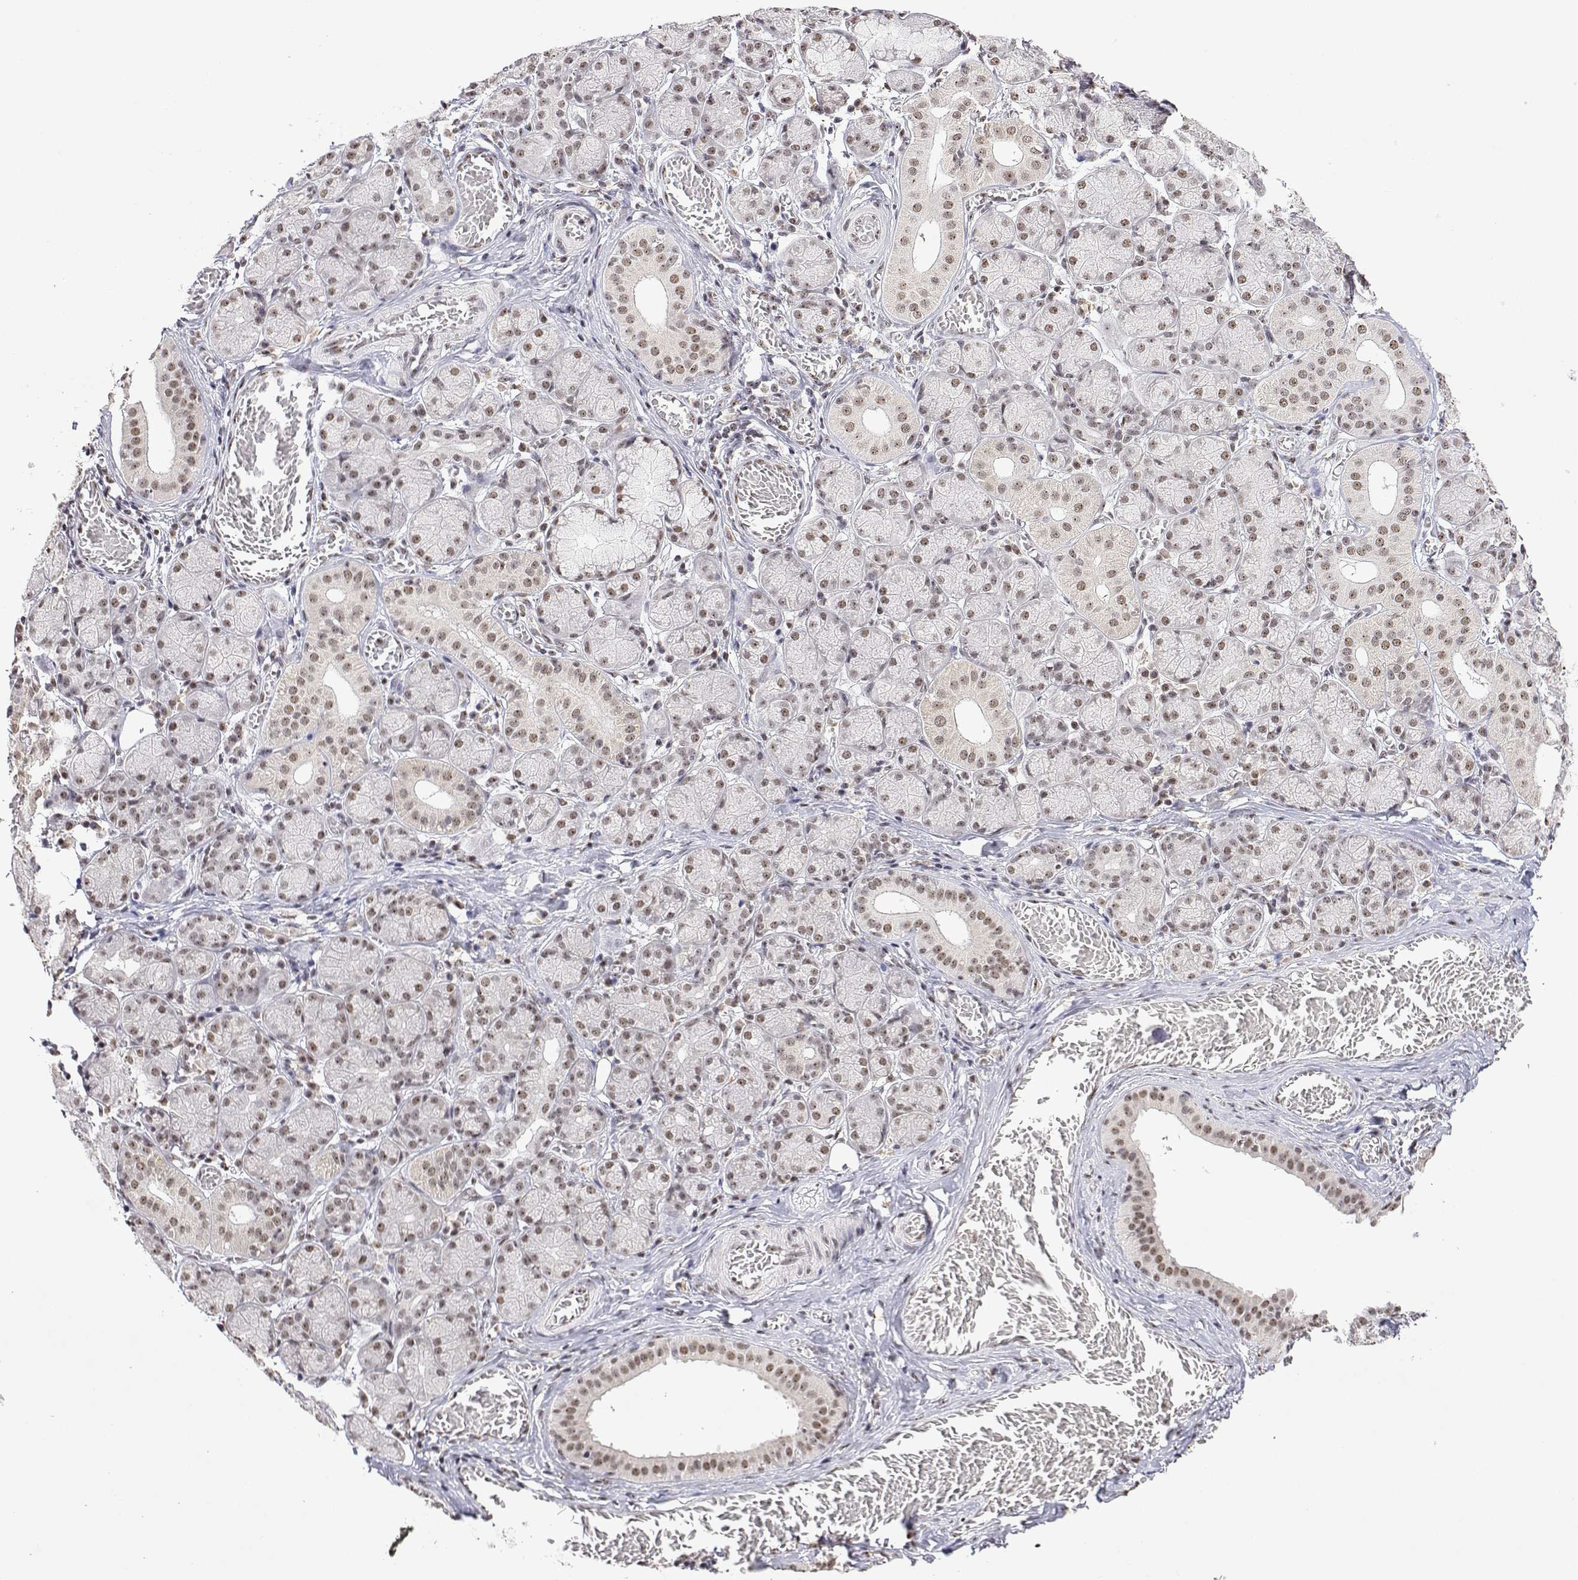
{"staining": {"intensity": "moderate", "quantity": ">75%", "location": "nuclear"}, "tissue": "salivary gland", "cell_type": "Glandular cells", "image_type": "normal", "snomed": [{"axis": "morphology", "description": "Normal tissue, NOS"}, {"axis": "topography", "description": "Salivary gland"}, {"axis": "topography", "description": "Peripheral nerve tissue"}], "caption": "IHC of benign salivary gland exhibits medium levels of moderate nuclear expression in about >75% of glandular cells.", "gene": "ADAR", "patient": {"sex": "female", "age": 24}}